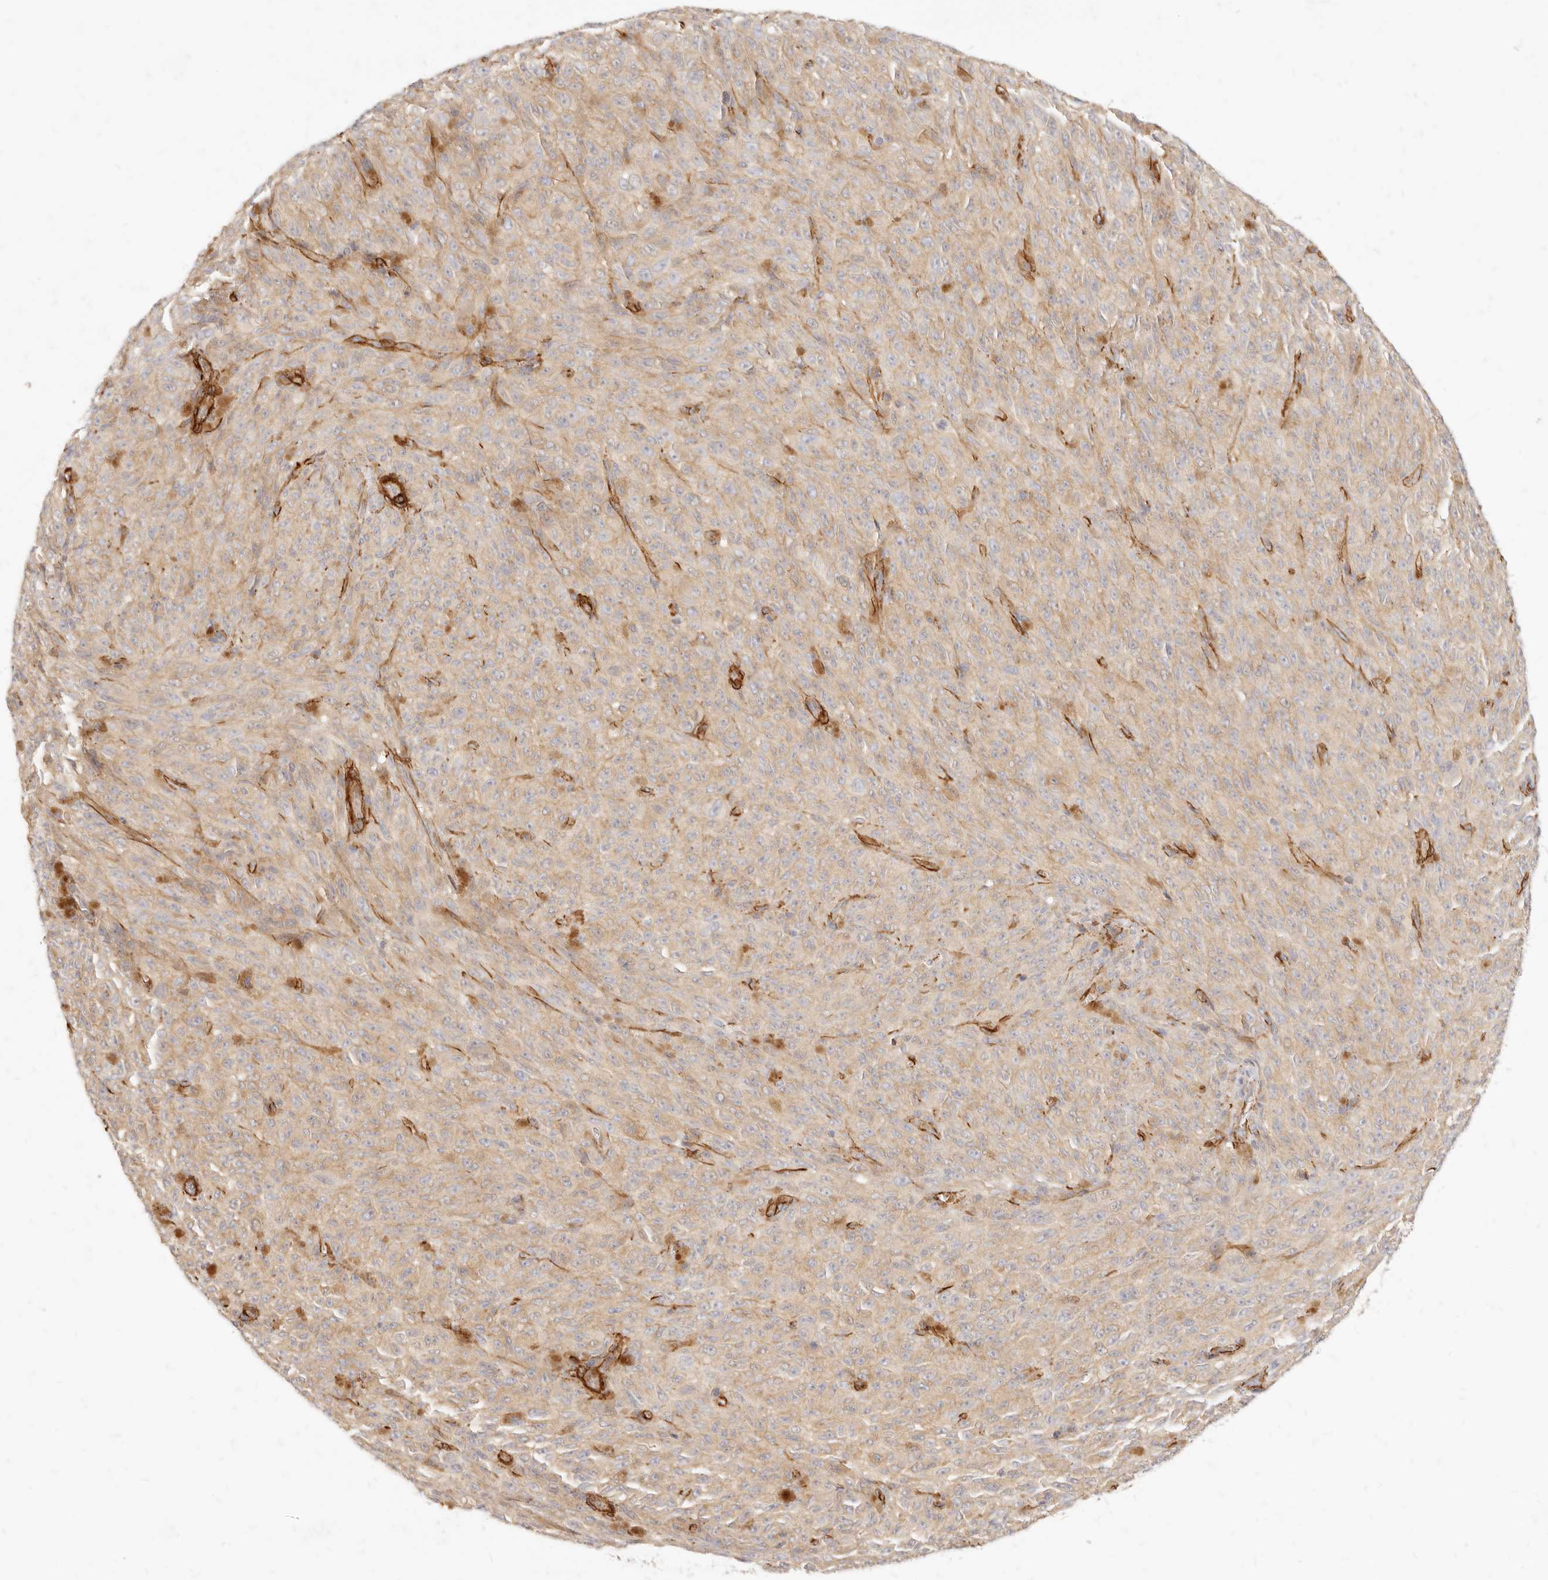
{"staining": {"intensity": "weak", "quantity": "25%-75%", "location": "cytoplasmic/membranous"}, "tissue": "melanoma", "cell_type": "Tumor cells", "image_type": "cancer", "snomed": [{"axis": "morphology", "description": "Malignant melanoma, NOS"}, {"axis": "topography", "description": "Skin"}], "caption": "A high-resolution image shows immunohistochemistry (IHC) staining of melanoma, which shows weak cytoplasmic/membranous expression in about 25%-75% of tumor cells.", "gene": "TMTC2", "patient": {"sex": "female", "age": 82}}